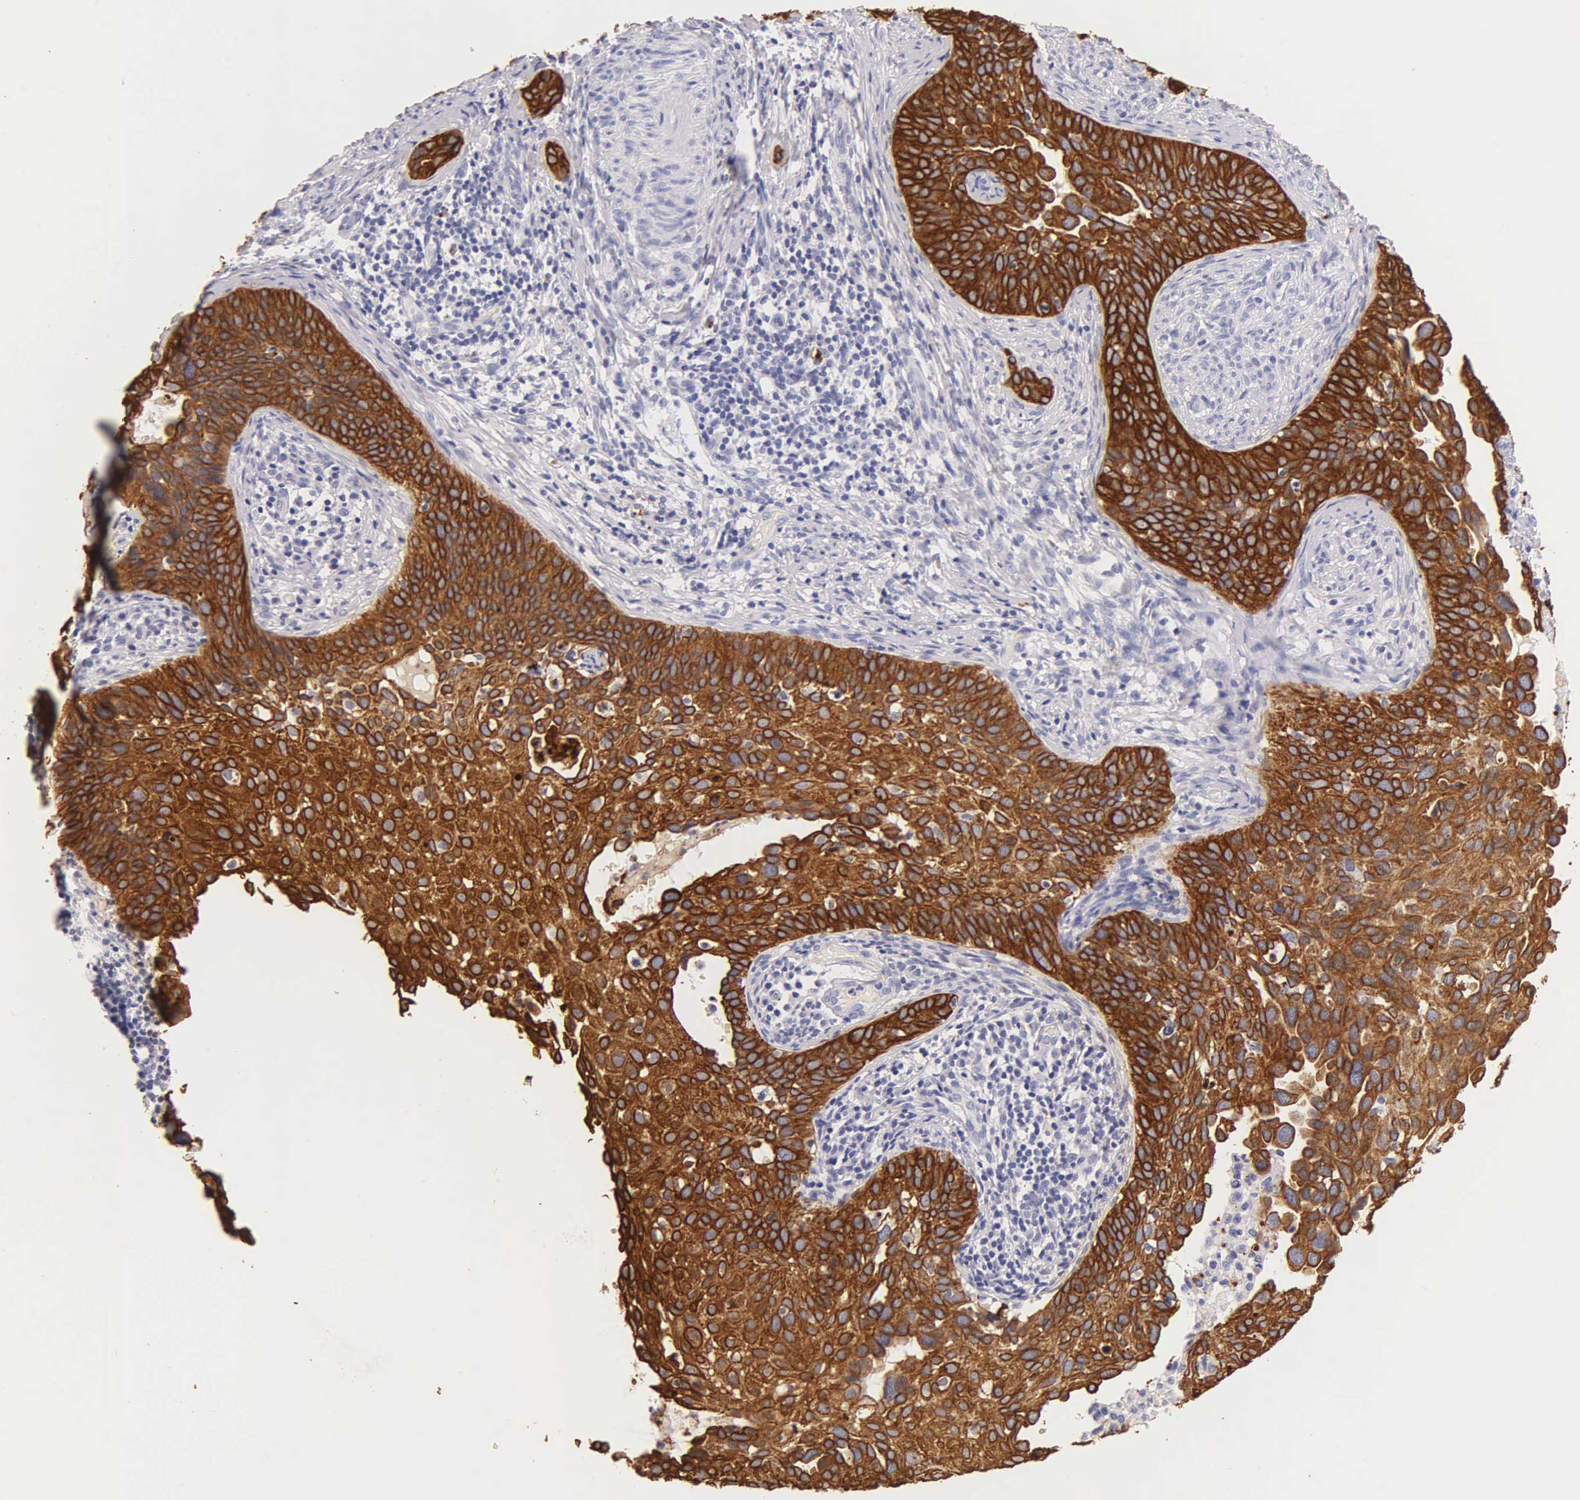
{"staining": {"intensity": "strong", "quantity": ">75%", "location": "cytoplasmic/membranous"}, "tissue": "cervical cancer", "cell_type": "Tumor cells", "image_type": "cancer", "snomed": [{"axis": "morphology", "description": "Squamous cell carcinoma, NOS"}, {"axis": "topography", "description": "Cervix"}], "caption": "This photomicrograph shows immunohistochemistry (IHC) staining of human cervical squamous cell carcinoma, with high strong cytoplasmic/membranous staining in about >75% of tumor cells.", "gene": "KRT17", "patient": {"sex": "female", "age": 31}}